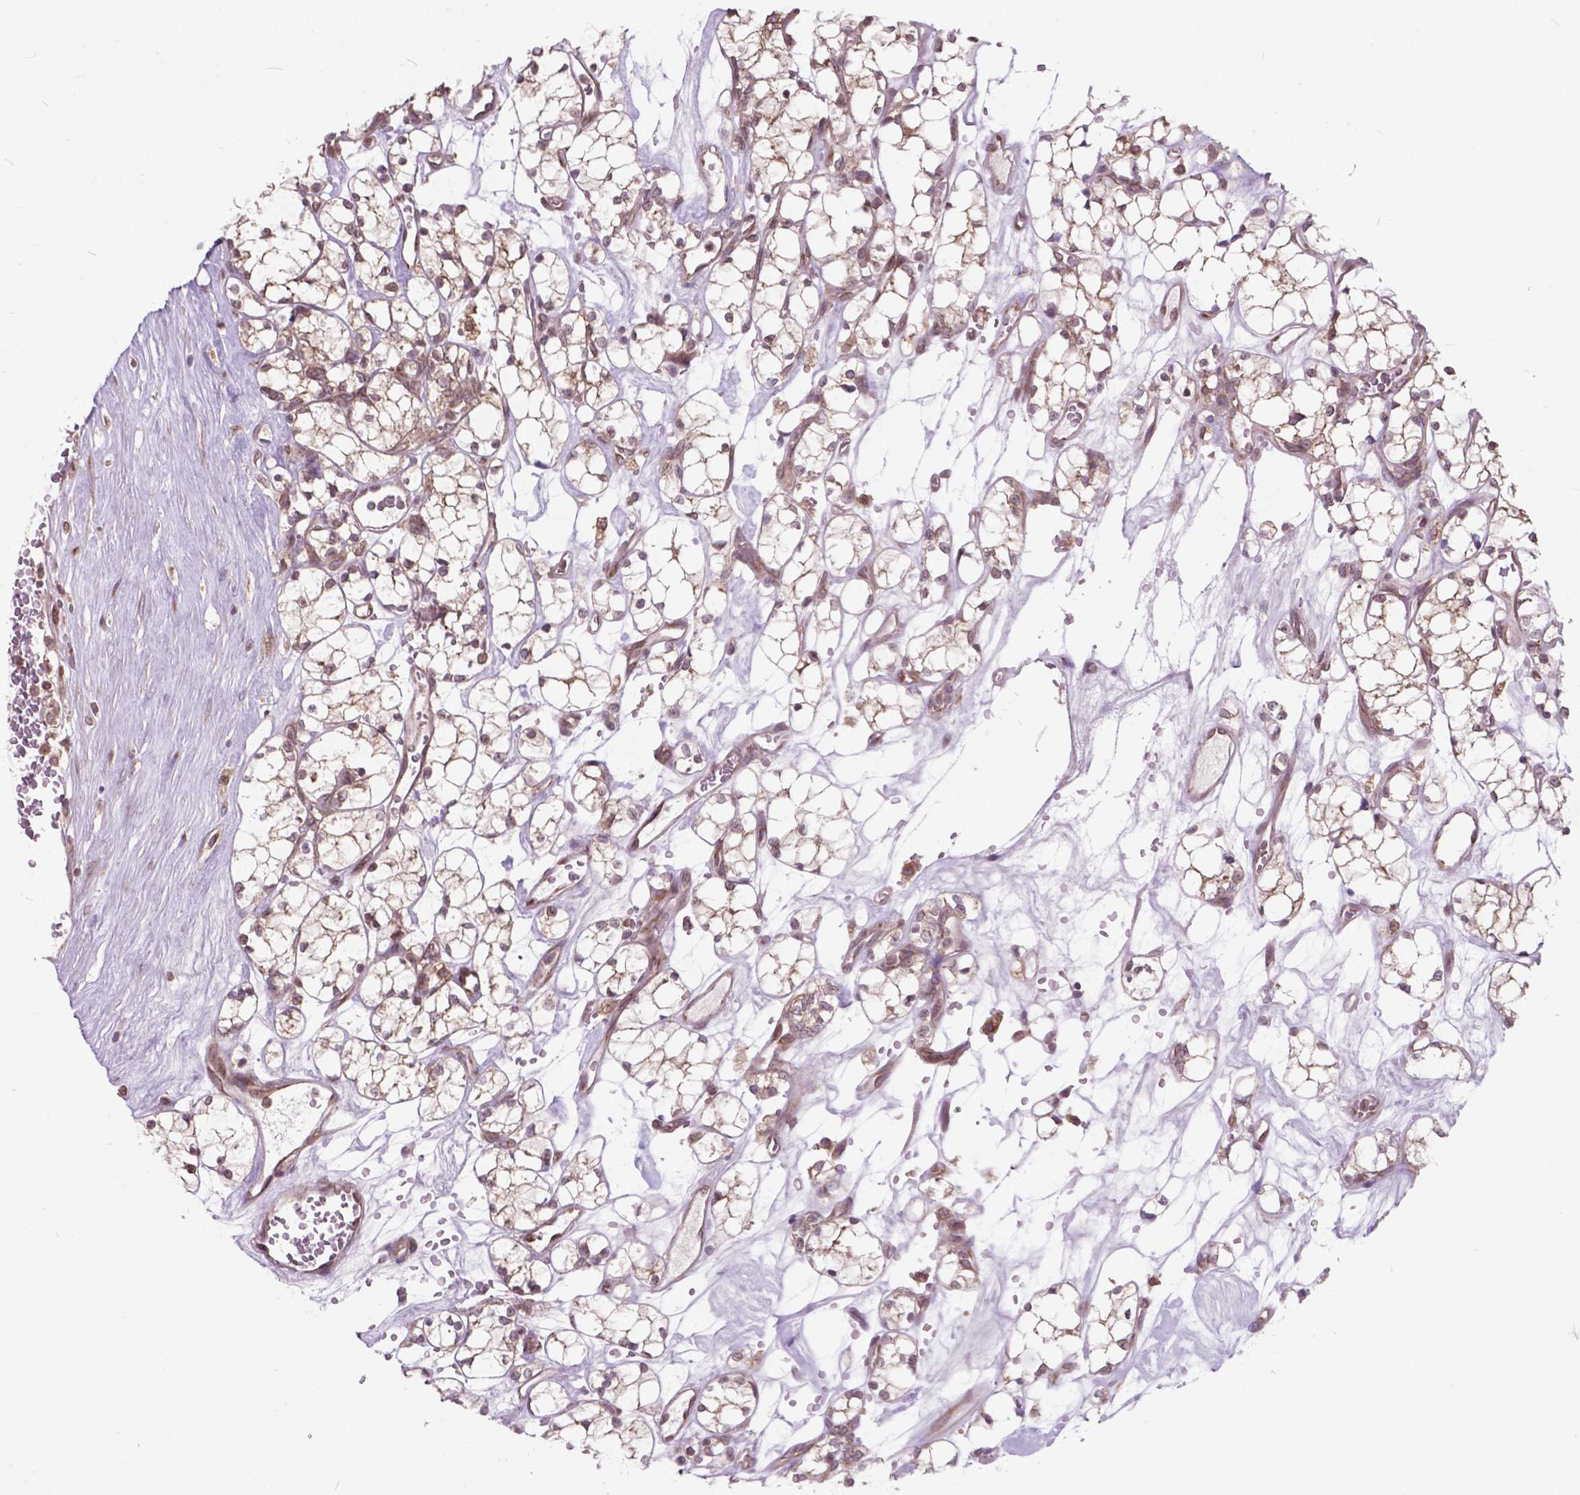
{"staining": {"intensity": "weak", "quantity": ">75%", "location": "cytoplasmic/membranous,nuclear"}, "tissue": "renal cancer", "cell_type": "Tumor cells", "image_type": "cancer", "snomed": [{"axis": "morphology", "description": "Adenocarcinoma, NOS"}, {"axis": "topography", "description": "Kidney"}], "caption": "A brown stain highlights weak cytoplasmic/membranous and nuclear positivity of a protein in renal cancer tumor cells.", "gene": "MRPL33", "patient": {"sex": "female", "age": 69}}